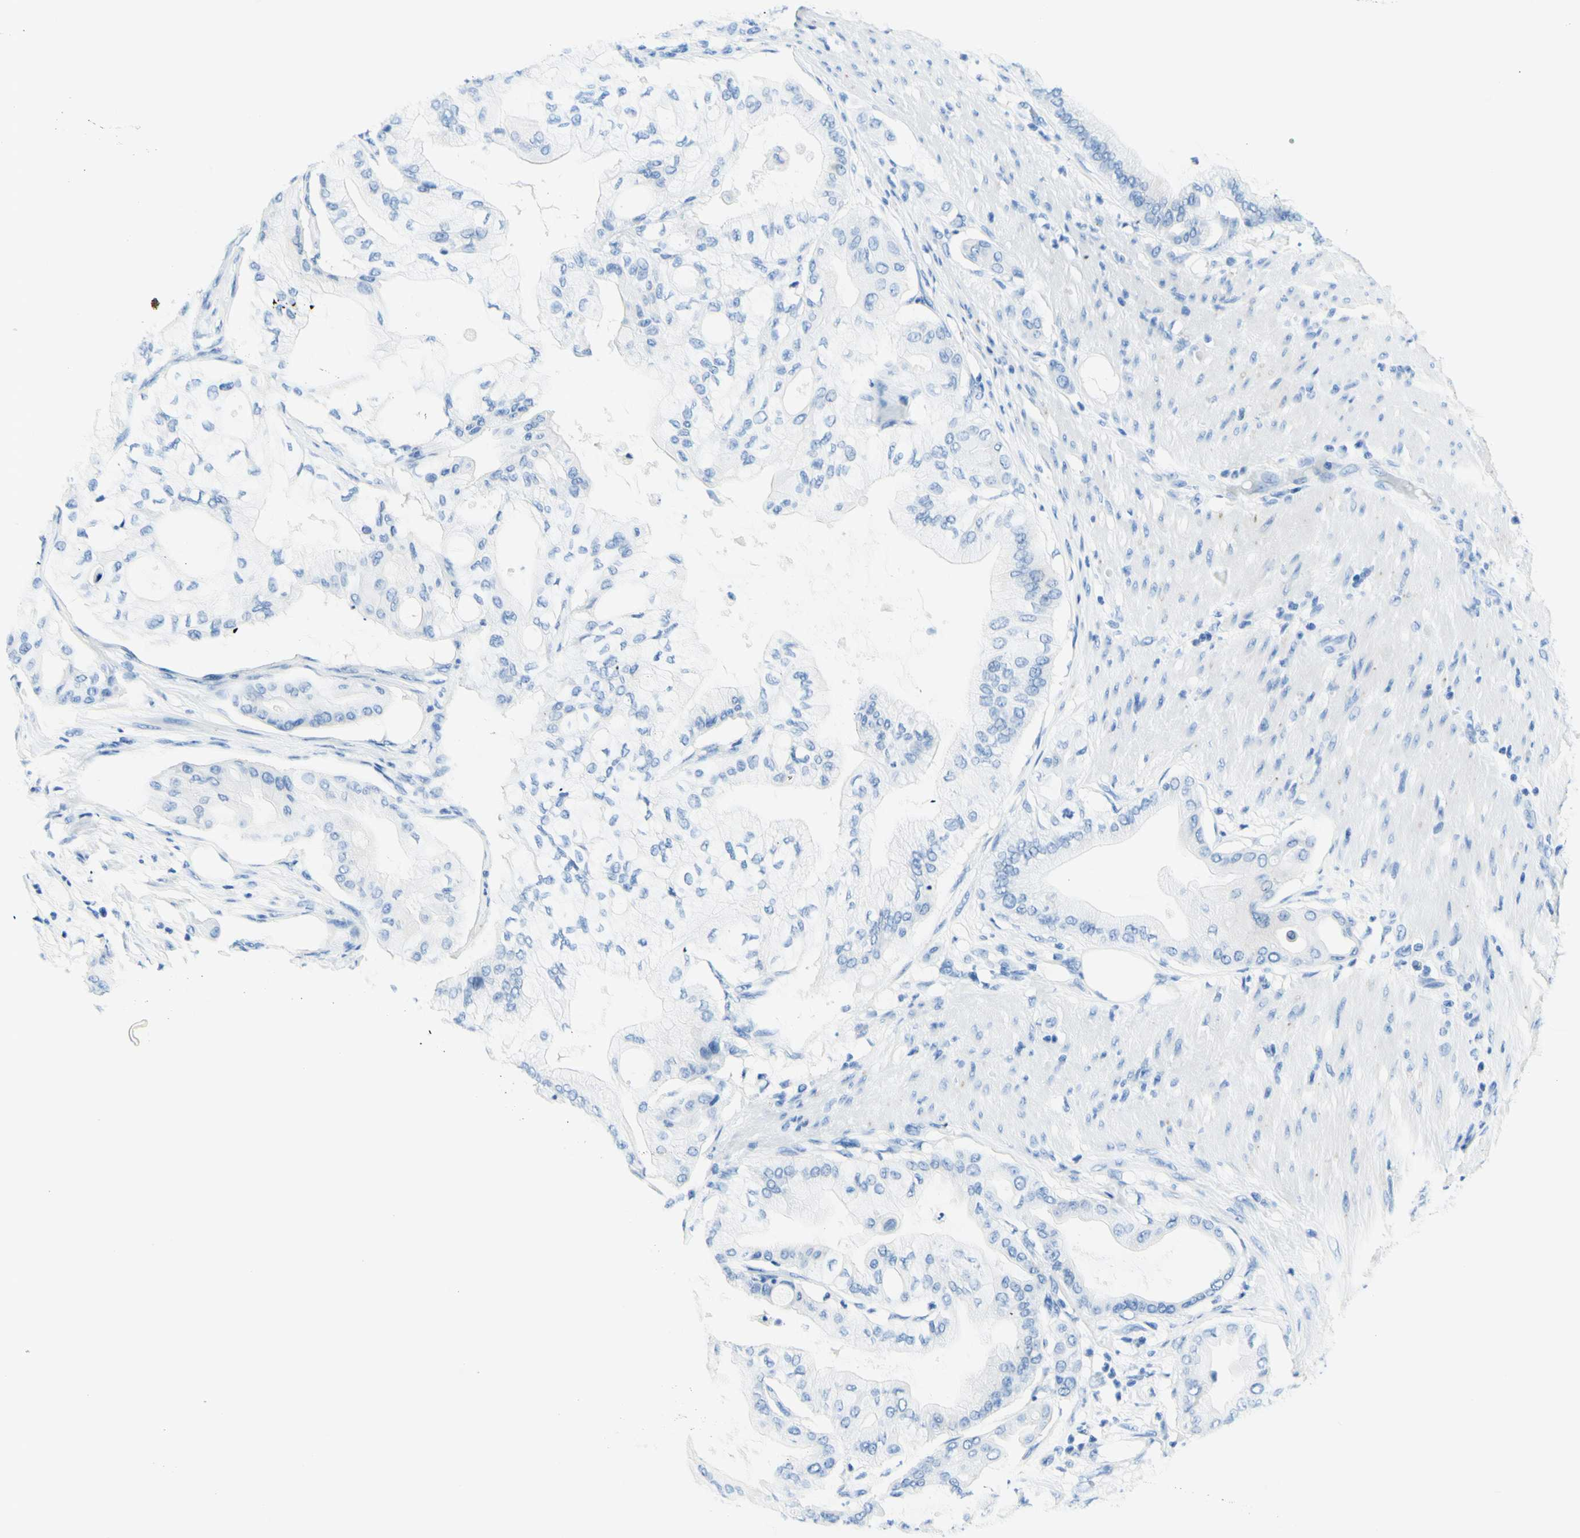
{"staining": {"intensity": "negative", "quantity": "none", "location": "none"}, "tissue": "pancreatic cancer", "cell_type": "Tumor cells", "image_type": "cancer", "snomed": [{"axis": "morphology", "description": "Adenocarcinoma, NOS"}, {"axis": "morphology", "description": "Adenocarcinoma, metastatic, NOS"}, {"axis": "topography", "description": "Lymph node"}, {"axis": "topography", "description": "Pancreas"}, {"axis": "topography", "description": "Duodenum"}], "caption": "Human pancreatic cancer stained for a protein using IHC displays no staining in tumor cells.", "gene": "MYH2", "patient": {"sex": "female", "age": 64}}